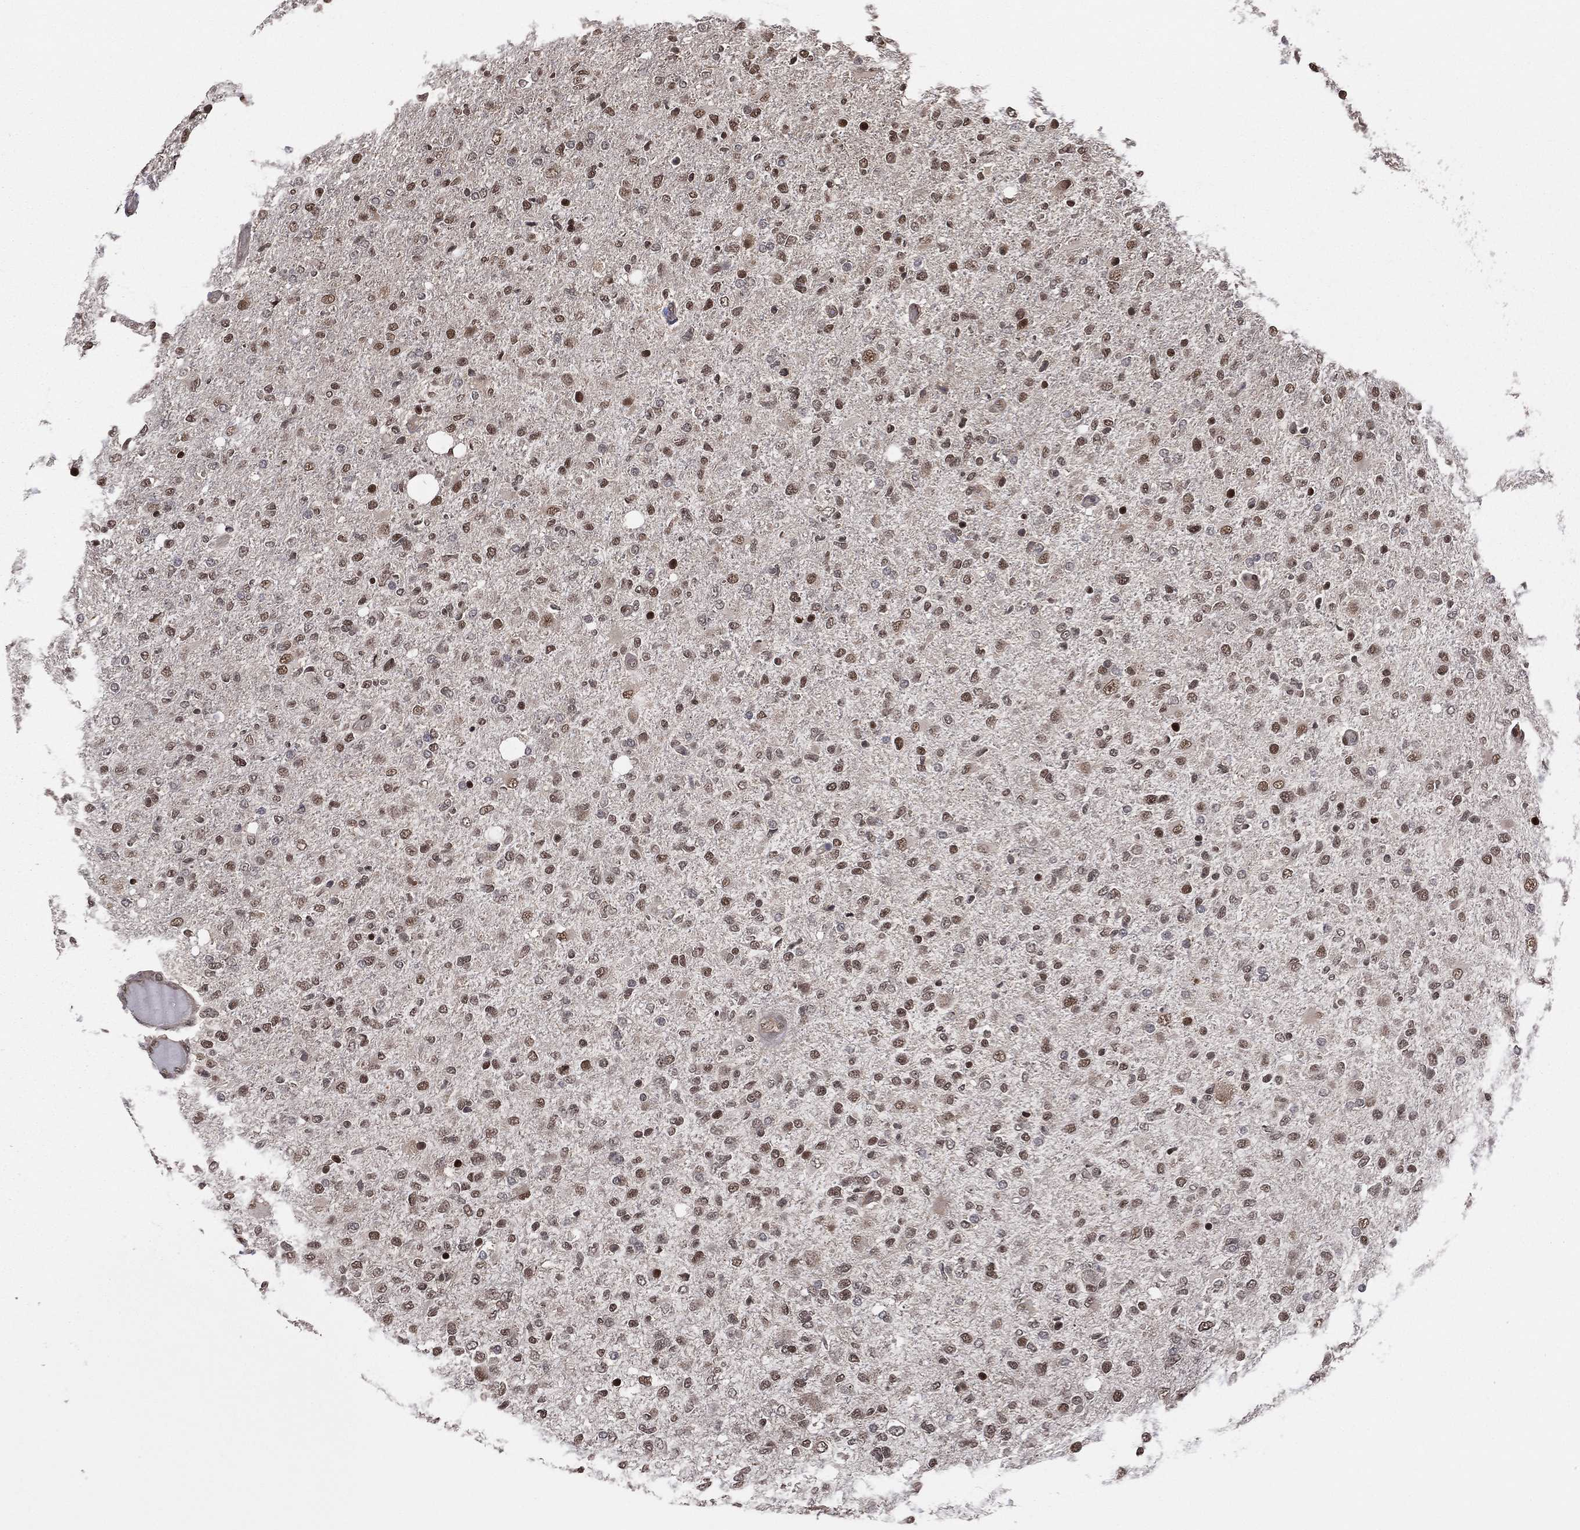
{"staining": {"intensity": "strong", "quantity": "25%-75%", "location": "nuclear"}, "tissue": "glioma", "cell_type": "Tumor cells", "image_type": "cancer", "snomed": [{"axis": "morphology", "description": "Glioma, malignant, High grade"}, {"axis": "topography", "description": "Cerebral cortex"}], "caption": "Glioma stained for a protein reveals strong nuclear positivity in tumor cells.", "gene": "PSMA1", "patient": {"sex": "male", "age": 70}}